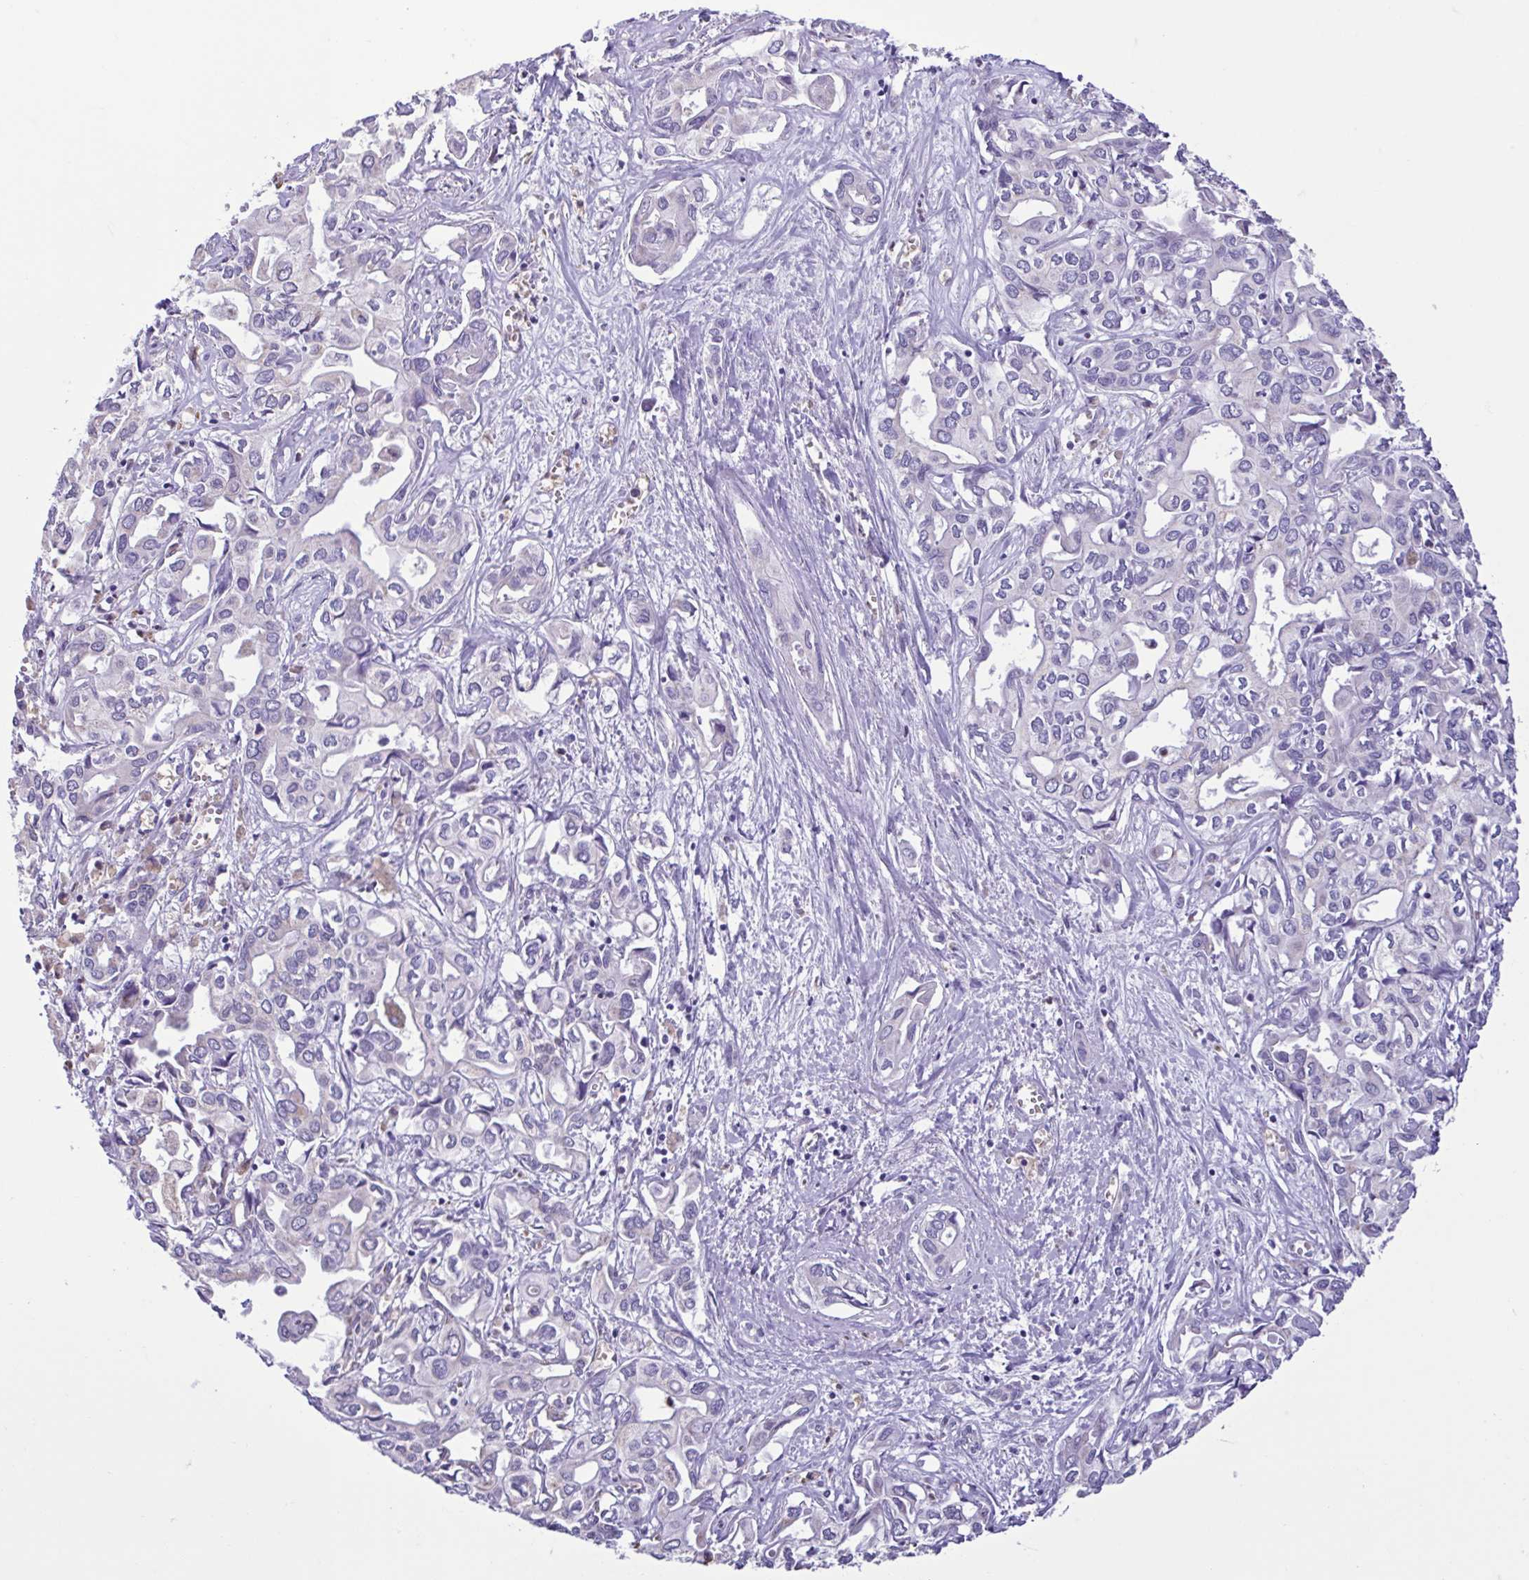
{"staining": {"intensity": "negative", "quantity": "none", "location": "none"}, "tissue": "liver cancer", "cell_type": "Tumor cells", "image_type": "cancer", "snomed": [{"axis": "morphology", "description": "Cholangiocarcinoma"}, {"axis": "topography", "description": "Liver"}], "caption": "IHC photomicrograph of neoplastic tissue: liver cholangiocarcinoma stained with DAB exhibits no significant protein positivity in tumor cells.", "gene": "CBY2", "patient": {"sex": "female", "age": 64}}